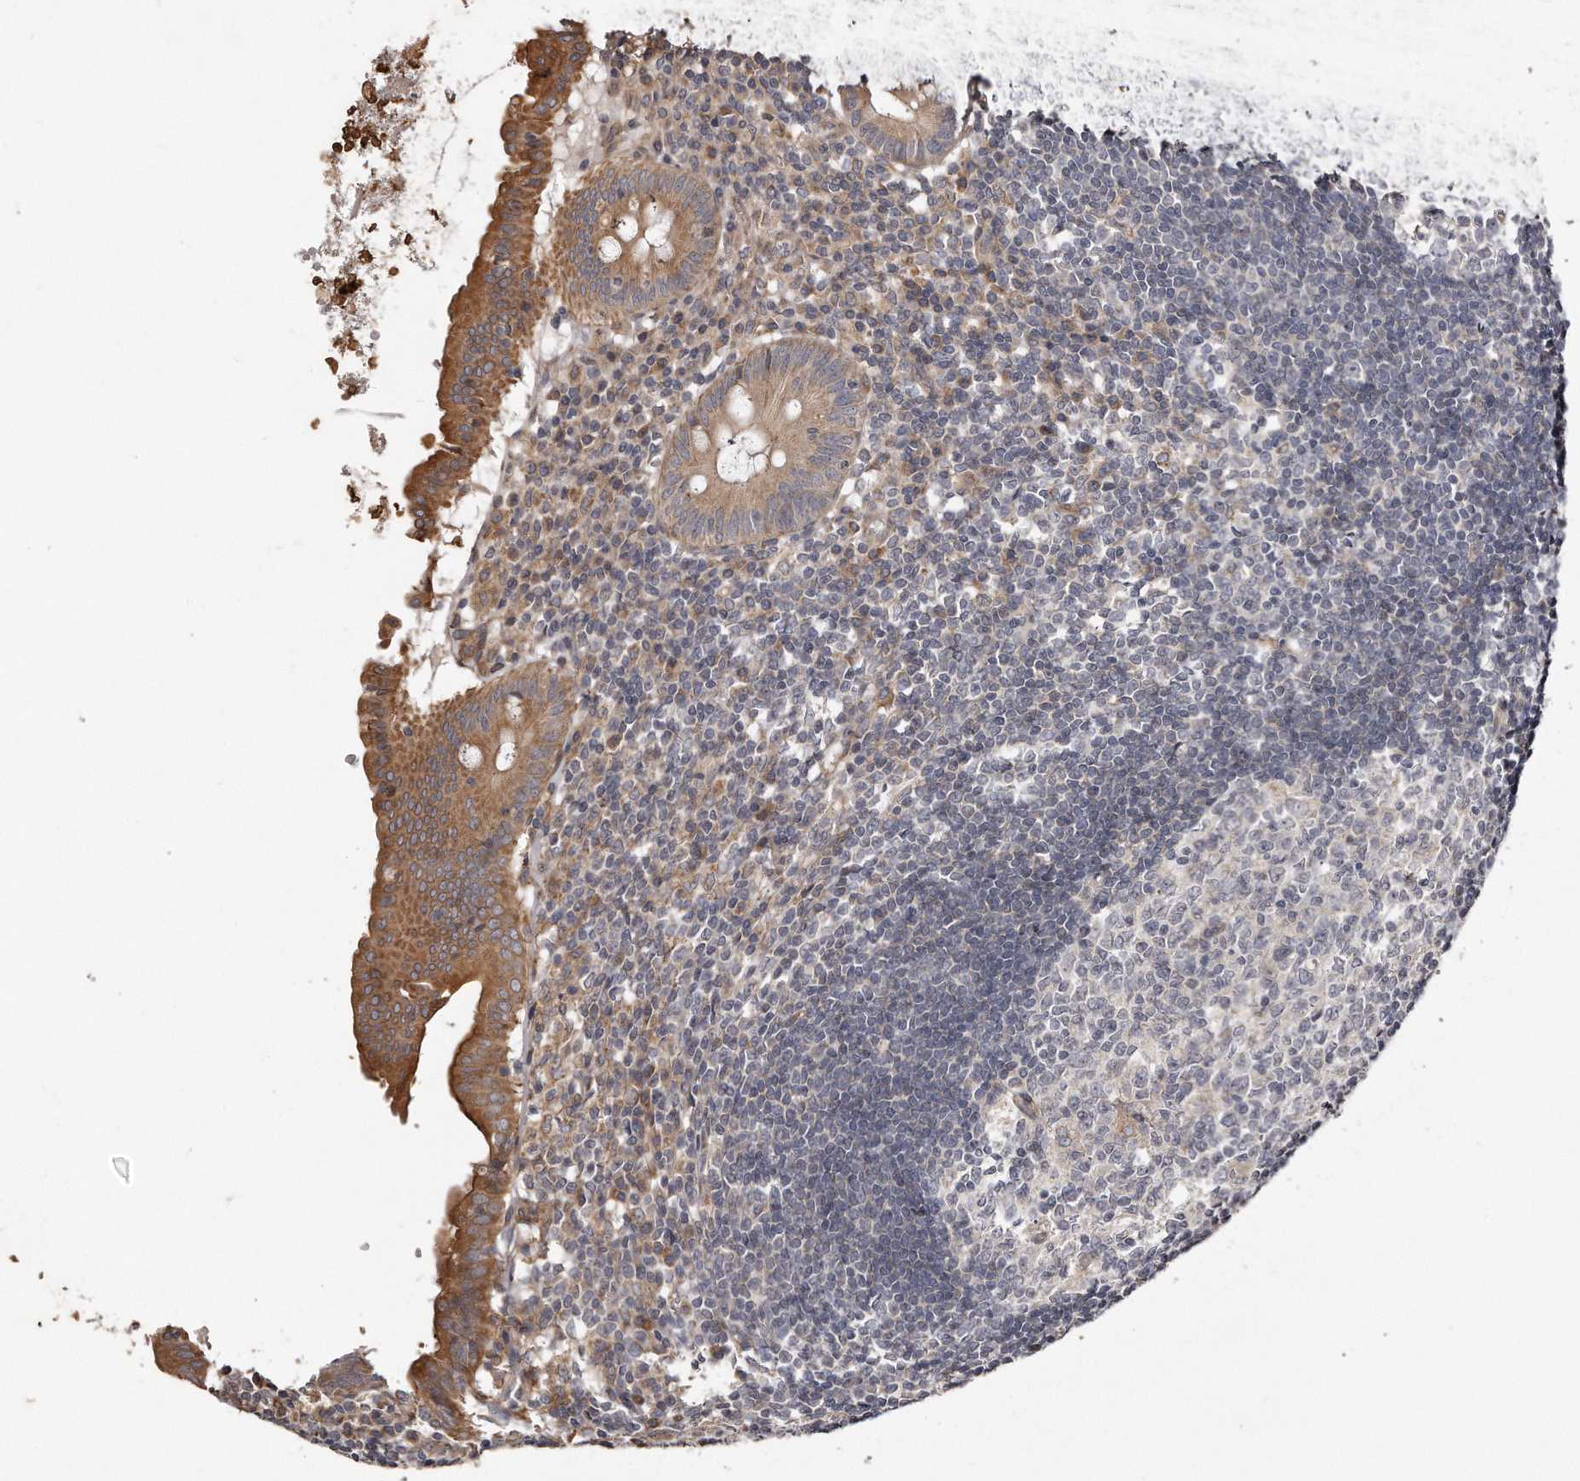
{"staining": {"intensity": "moderate", "quantity": ">75%", "location": "cytoplasmic/membranous"}, "tissue": "appendix", "cell_type": "Glandular cells", "image_type": "normal", "snomed": [{"axis": "morphology", "description": "Normal tissue, NOS"}, {"axis": "topography", "description": "Appendix"}], "caption": "Immunohistochemical staining of unremarkable human appendix exhibits >75% levels of moderate cytoplasmic/membranous protein expression in approximately >75% of glandular cells.", "gene": "TRAPPC14", "patient": {"sex": "female", "age": 54}}